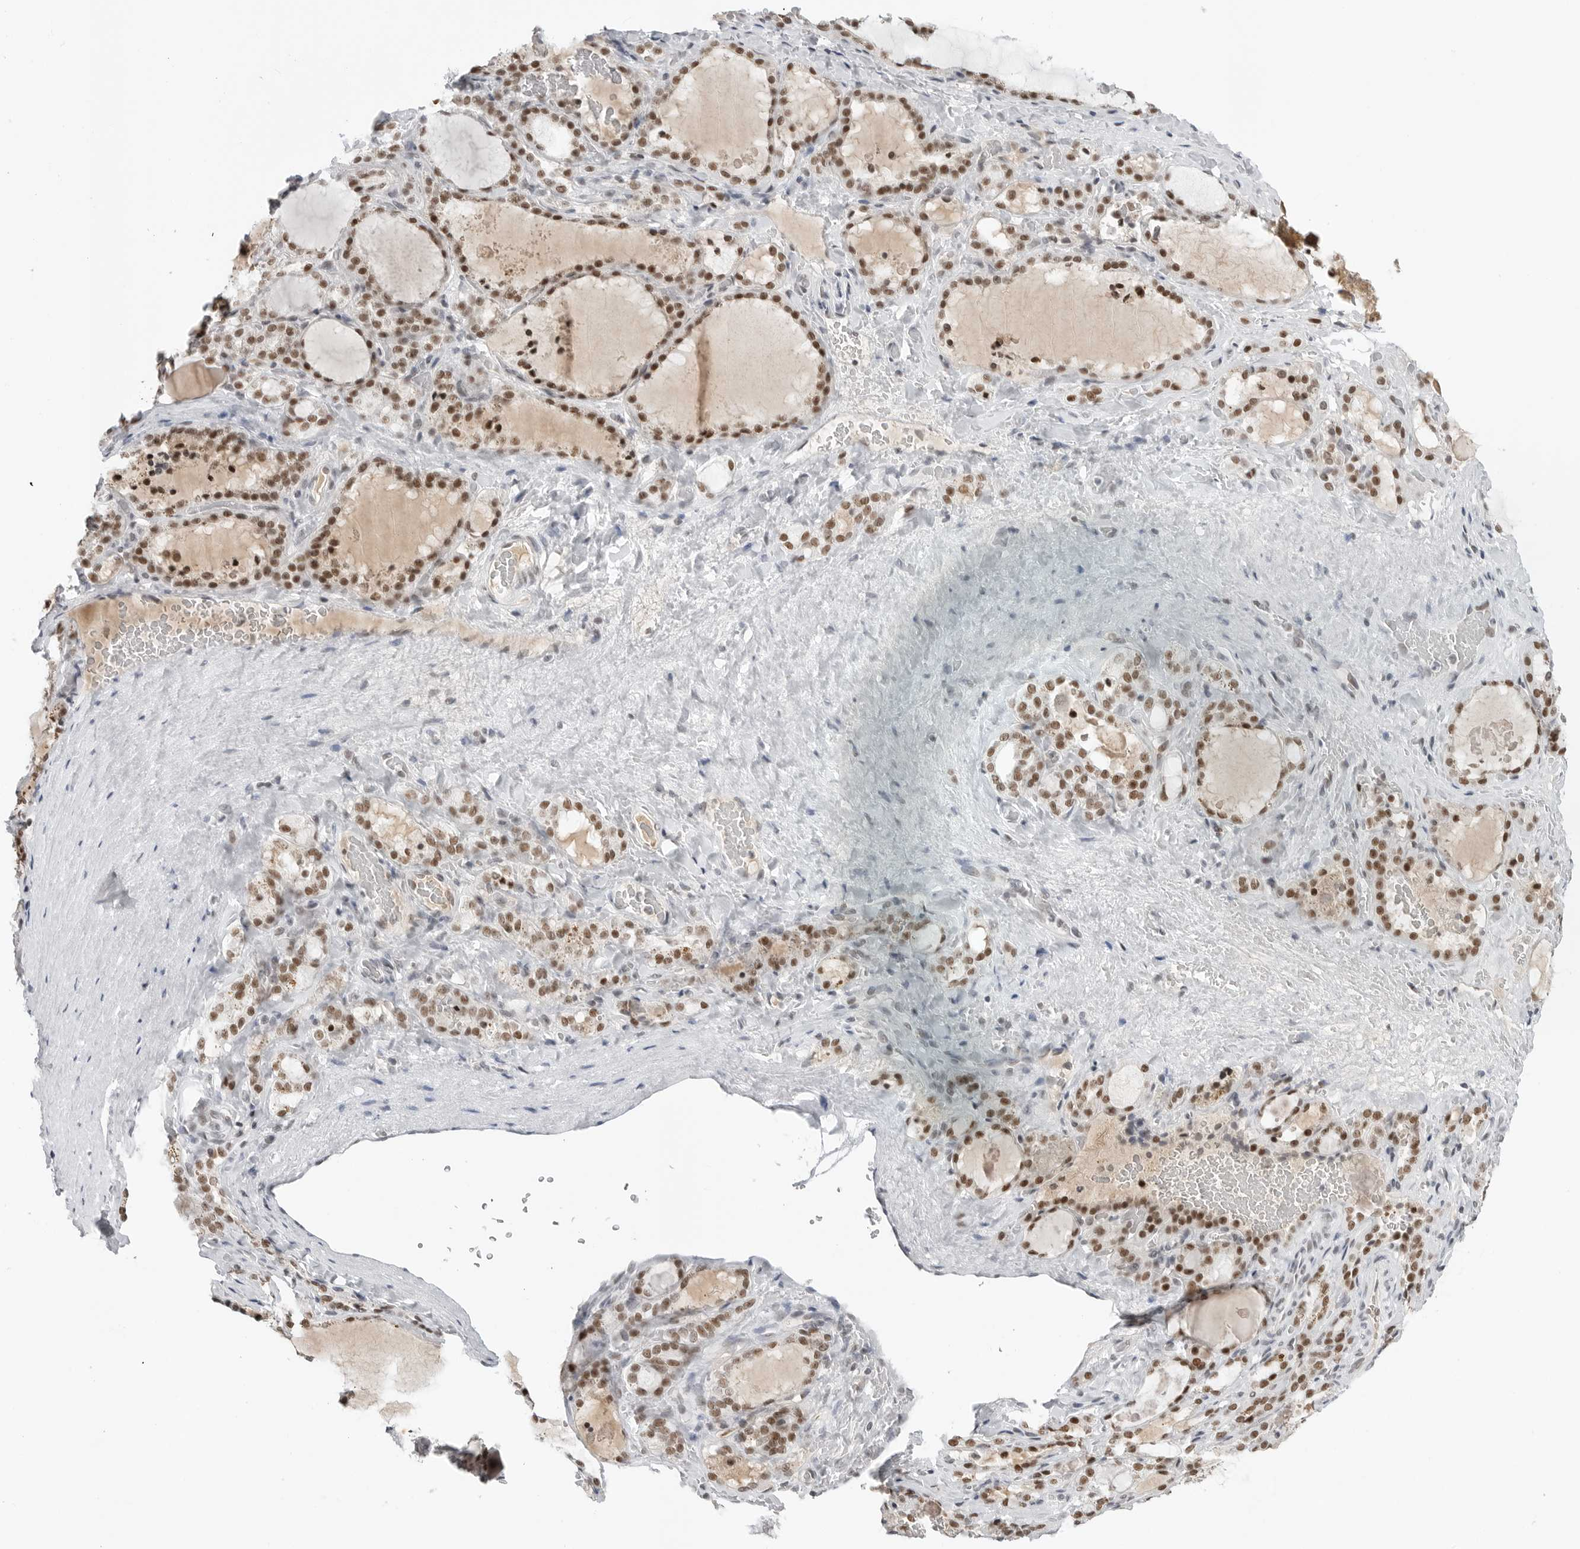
{"staining": {"intensity": "strong", "quantity": ">75%", "location": "nuclear"}, "tissue": "thyroid gland", "cell_type": "Glandular cells", "image_type": "normal", "snomed": [{"axis": "morphology", "description": "Normal tissue, NOS"}, {"axis": "topography", "description": "Thyroid gland"}], "caption": "Strong nuclear protein positivity is present in approximately >75% of glandular cells in thyroid gland. The staining is performed using DAB brown chromogen to label protein expression. The nuclei are counter-stained blue using hematoxylin.", "gene": "WRAP53", "patient": {"sex": "female", "age": 22}}